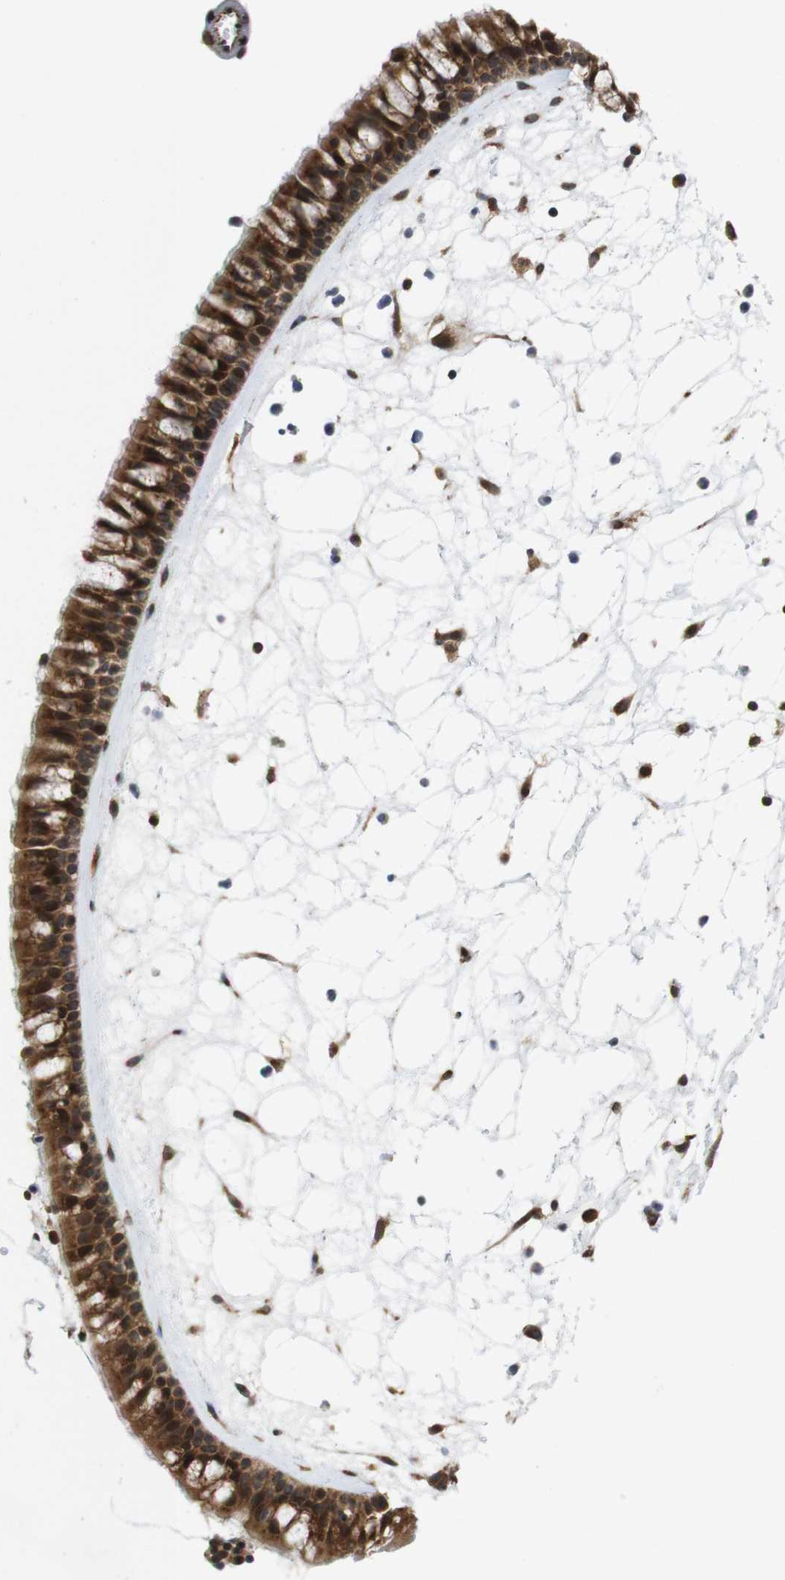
{"staining": {"intensity": "strong", "quantity": ">75%", "location": "cytoplasmic/membranous"}, "tissue": "nasopharynx", "cell_type": "Respiratory epithelial cells", "image_type": "normal", "snomed": [{"axis": "morphology", "description": "Normal tissue, NOS"}, {"axis": "morphology", "description": "Inflammation, NOS"}, {"axis": "topography", "description": "Nasopharynx"}], "caption": "IHC (DAB (3,3'-diaminobenzidine)) staining of normal human nasopharynx exhibits strong cytoplasmic/membranous protein expression in approximately >75% of respiratory epithelial cells. Using DAB (3,3'-diaminobenzidine) (brown) and hematoxylin (blue) stains, captured at high magnification using brightfield microscopy.", "gene": "EFCAB14", "patient": {"sex": "male", "age": 48}}